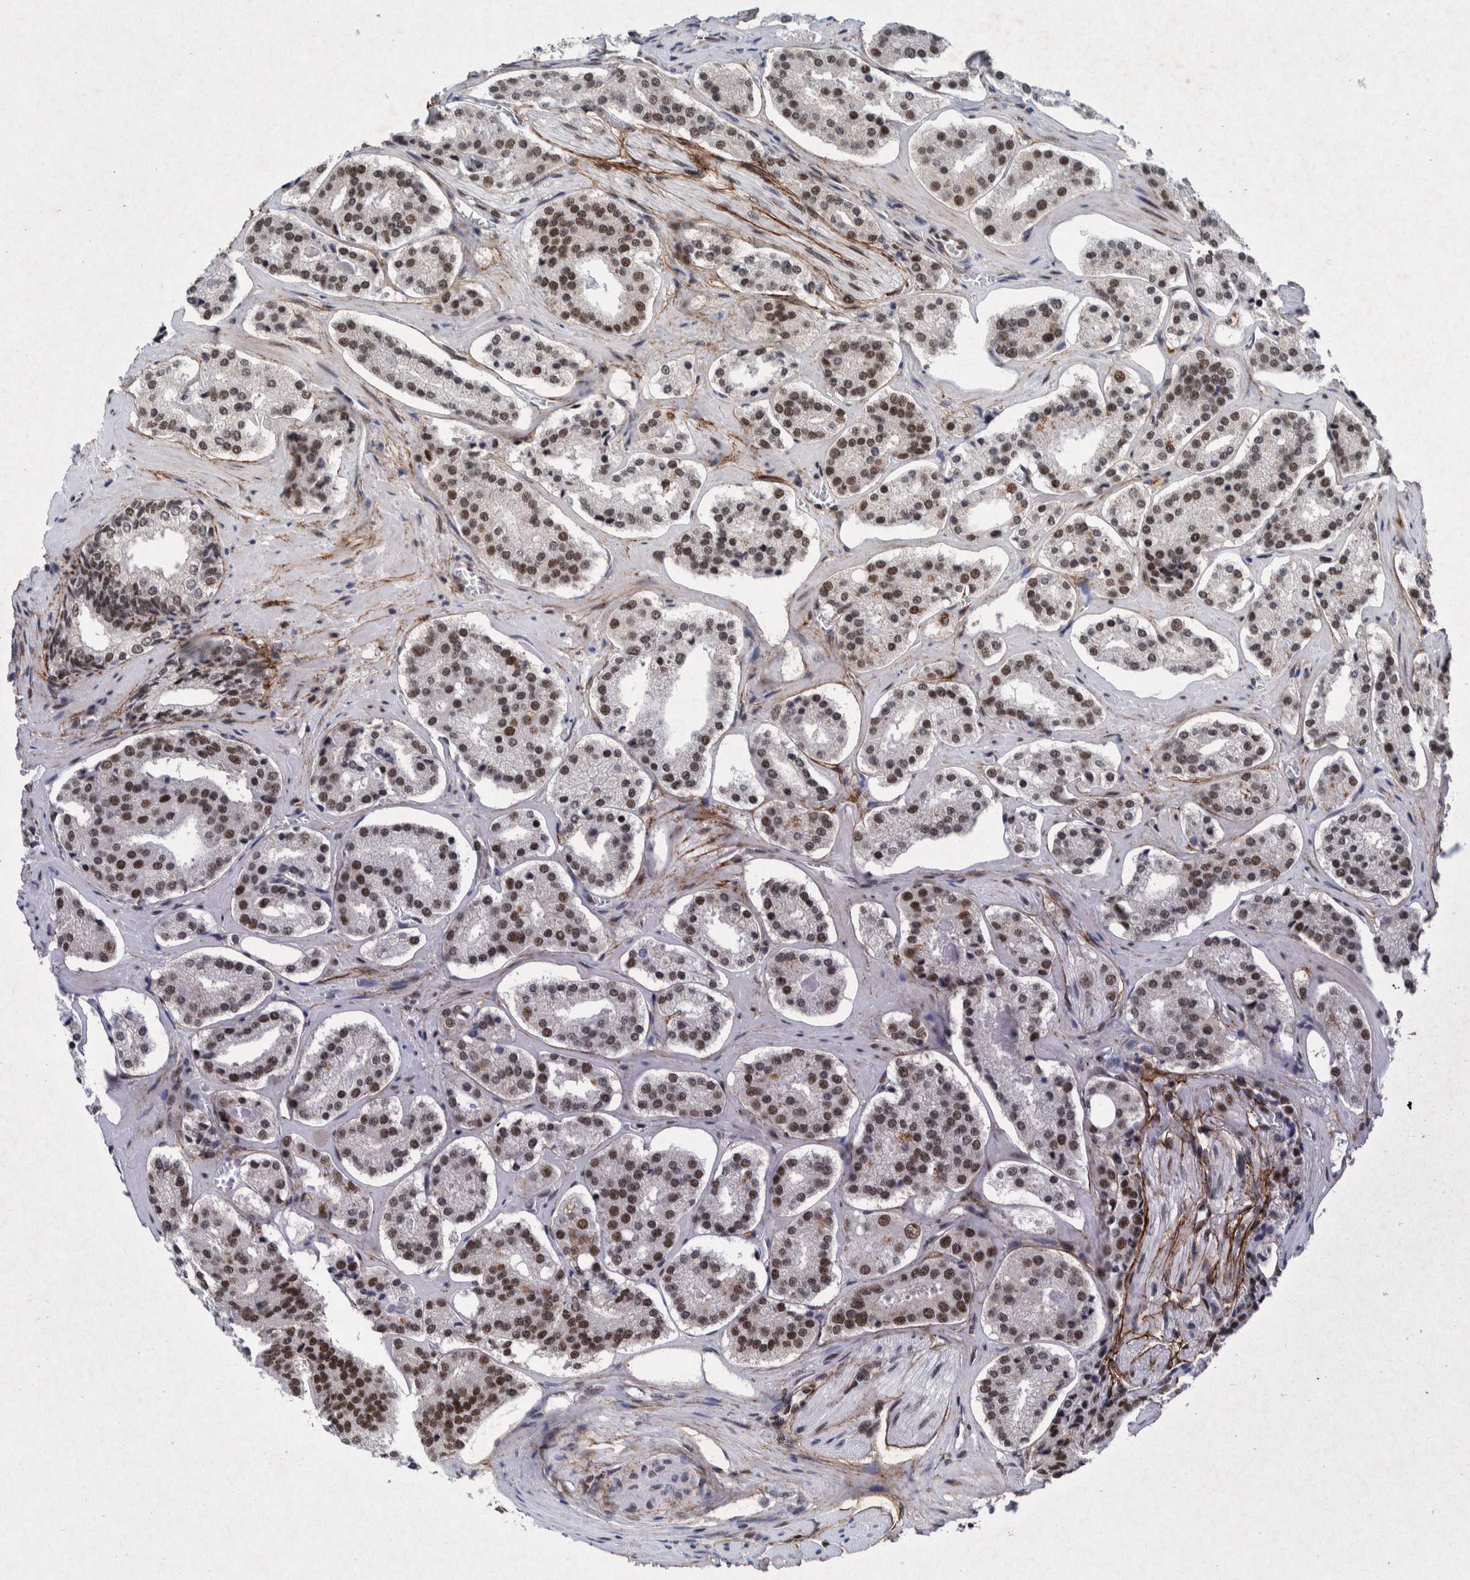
{"staining": {"intensity": "moderate", "quantity": ">75%", "location": "nuclear"}, "tissue": "prostate cancer", "cell_type": "Tumor cells", "image_type": "cancer", "snomed": [{"axis": "morphology", "description": "Adenocarcinoma, High grade"}, {"axis": "topography", "description": "Prostate"}], "caption": "A micrograph of human prostate cancer stained for a protein exhibits moderate nuclear brown staining in tumor cells. The staining was performed using DAB, with brown indicating positive protein expression. Nuclei are stained blue with hematoxylin.", "gene": "TAF10", "patient": {"sex": "male", "age": 60}}